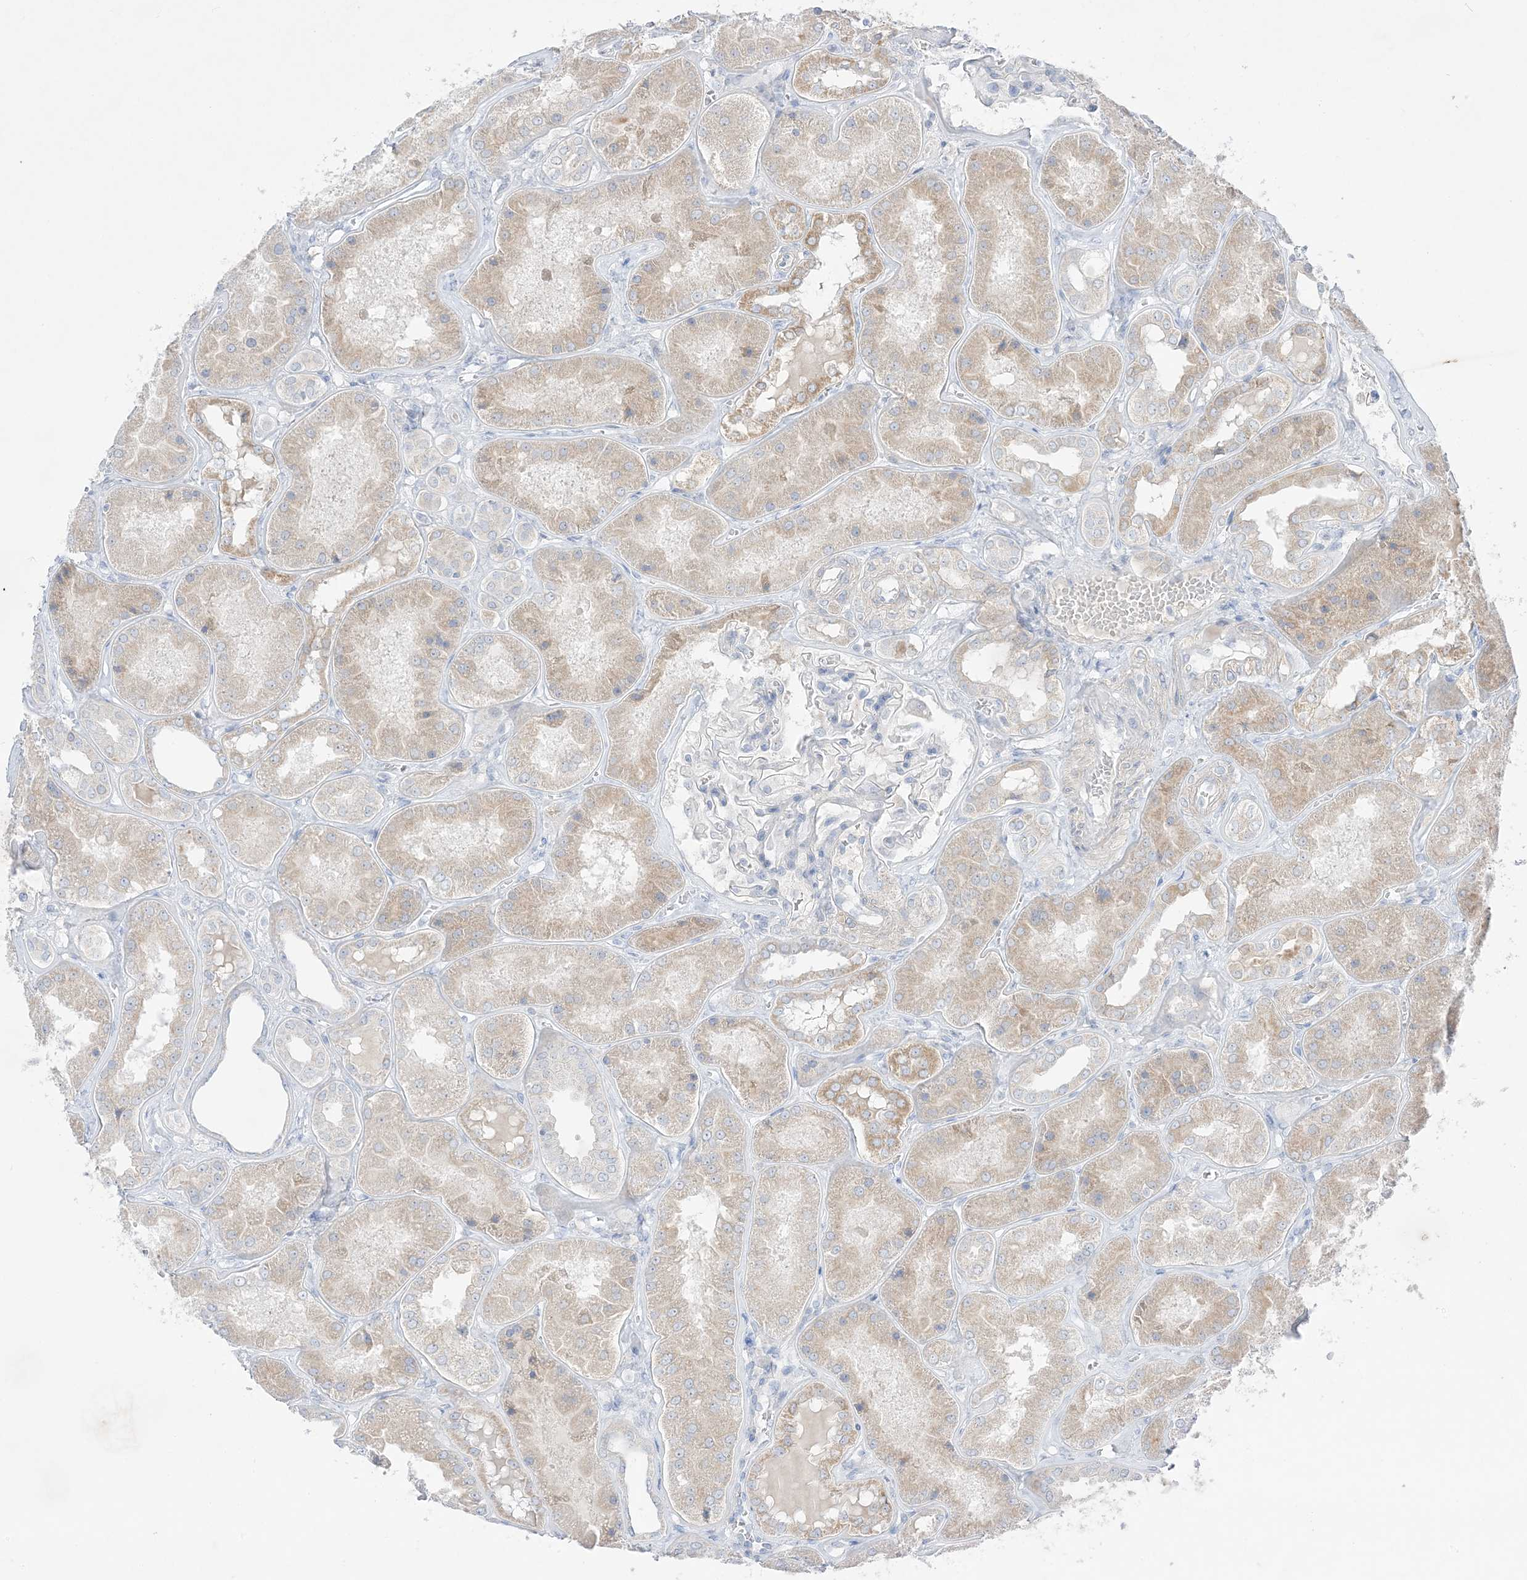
{"staining": {"intensity": "negative", "quantity": "none", "location": "none"}, "tissue": "kidney", "cell_type": "Cells in glomeruli", "image_type": "normal", "snomed": [{"axis": "morphology", "description": "Normal tissue, NOS"}, {"axis": "topography", "description": "Kidney"}], "caption": "Immunohistochemical staining of unremarkable human kidney demonstrates no significant positivity in cells in glomeruli. (DAB (3,3'-diaminobenzidine) immunohistochemistry, high magnification).", "gene": "FAM184A", "patient": {"sex": "female", "age": 56}}